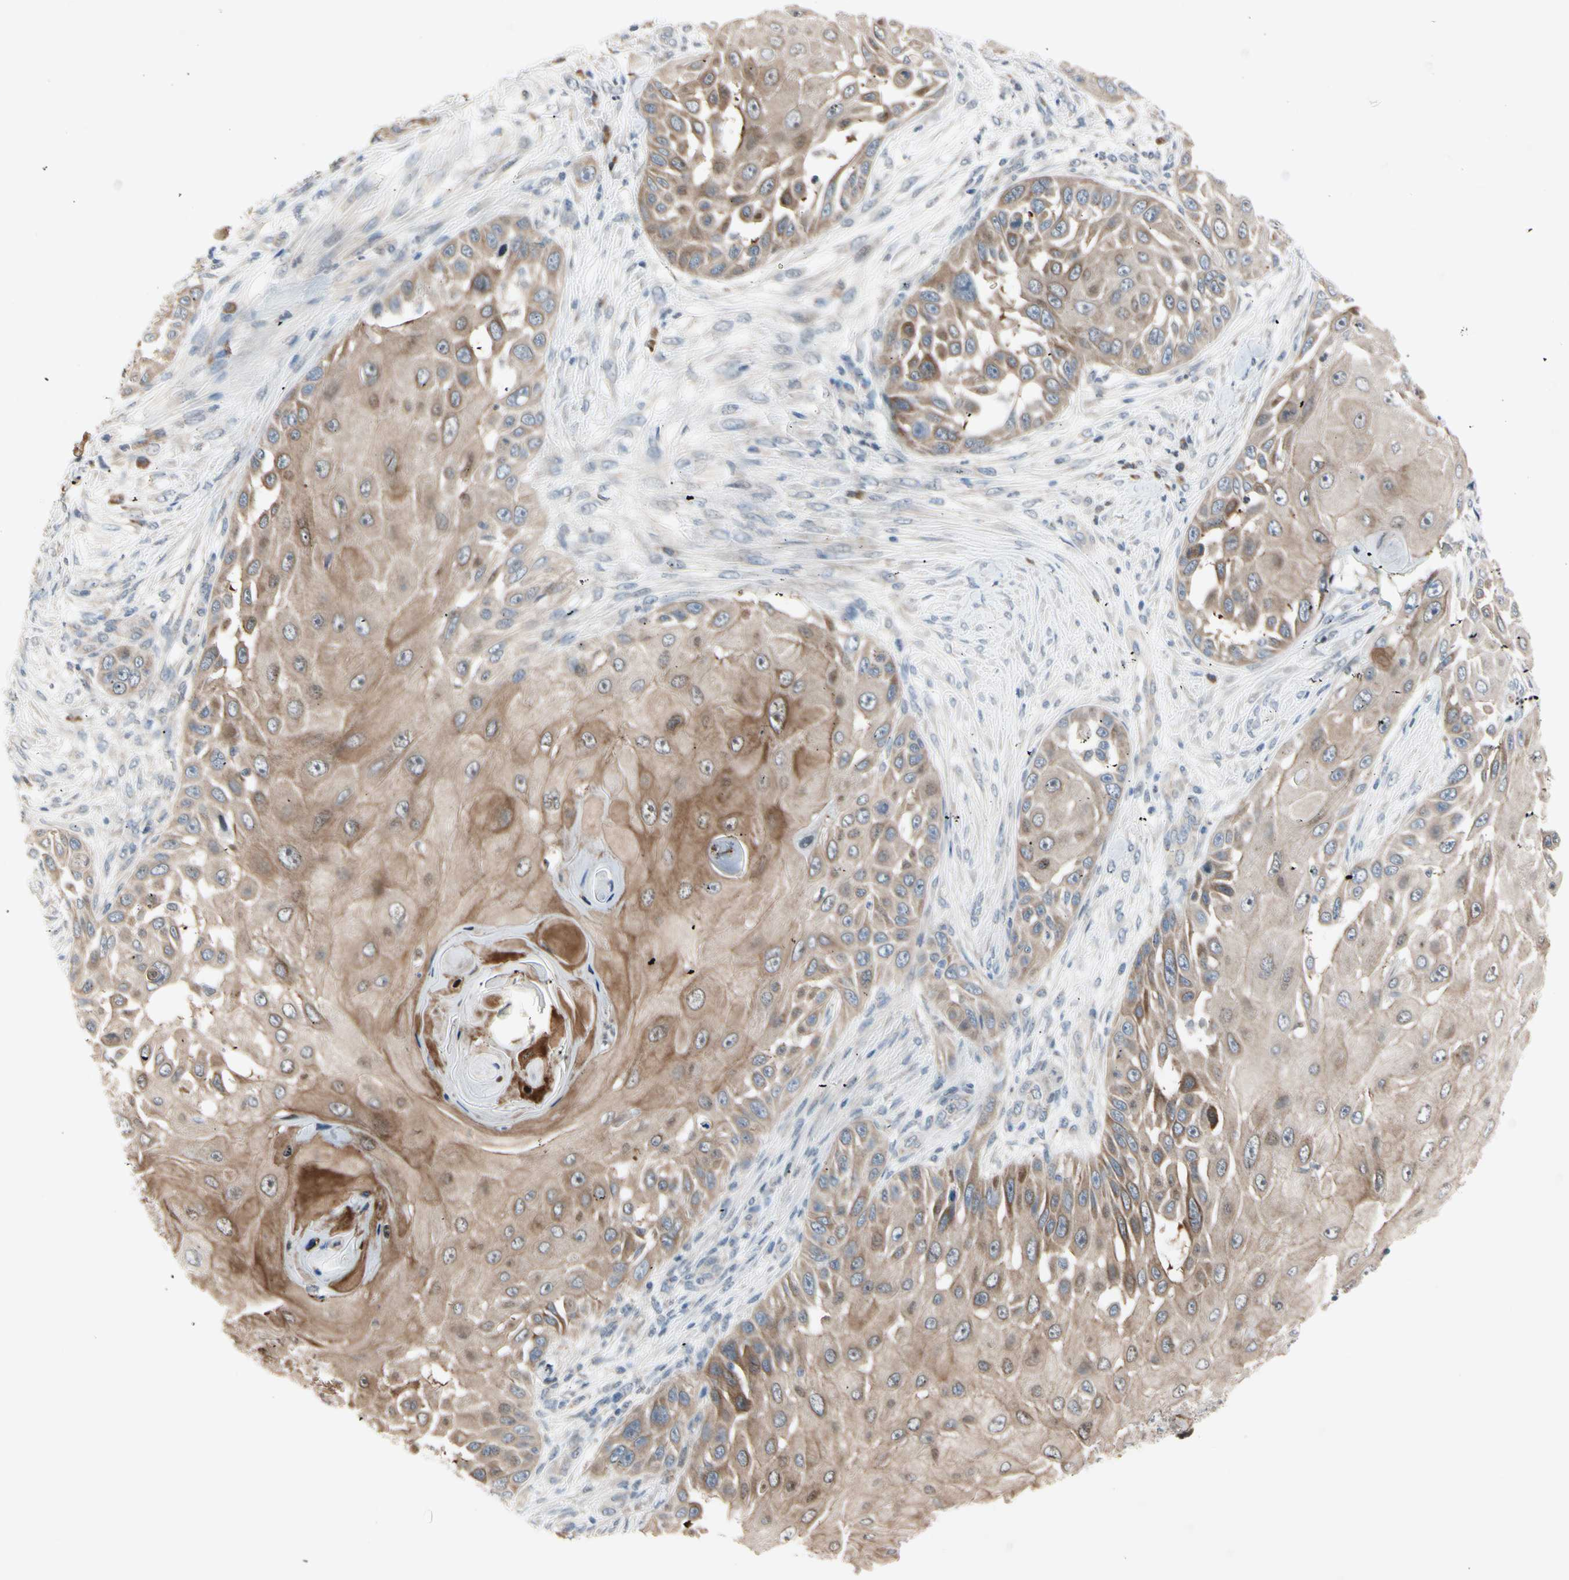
{"staining": {"intensity": "moderate", "quantity": ">75%", "location": "cytoplasmic/membranous"}, "tissue": "skin cancer", "cell_type": "Tumor cells", "image_type": "cancer", "snomed": [{"axis": "morphology", "description": "Squamous cell carcinoma, NOS"}, {"axis": "topography", "description": "Skin"}], "caption": "Human skin cancer (squamous cell carcinoma) stained with a protein marker displays moderate staining in tumor cells.", "gene": "MARK1", "patient": {"sex": "female", "age": 44}}